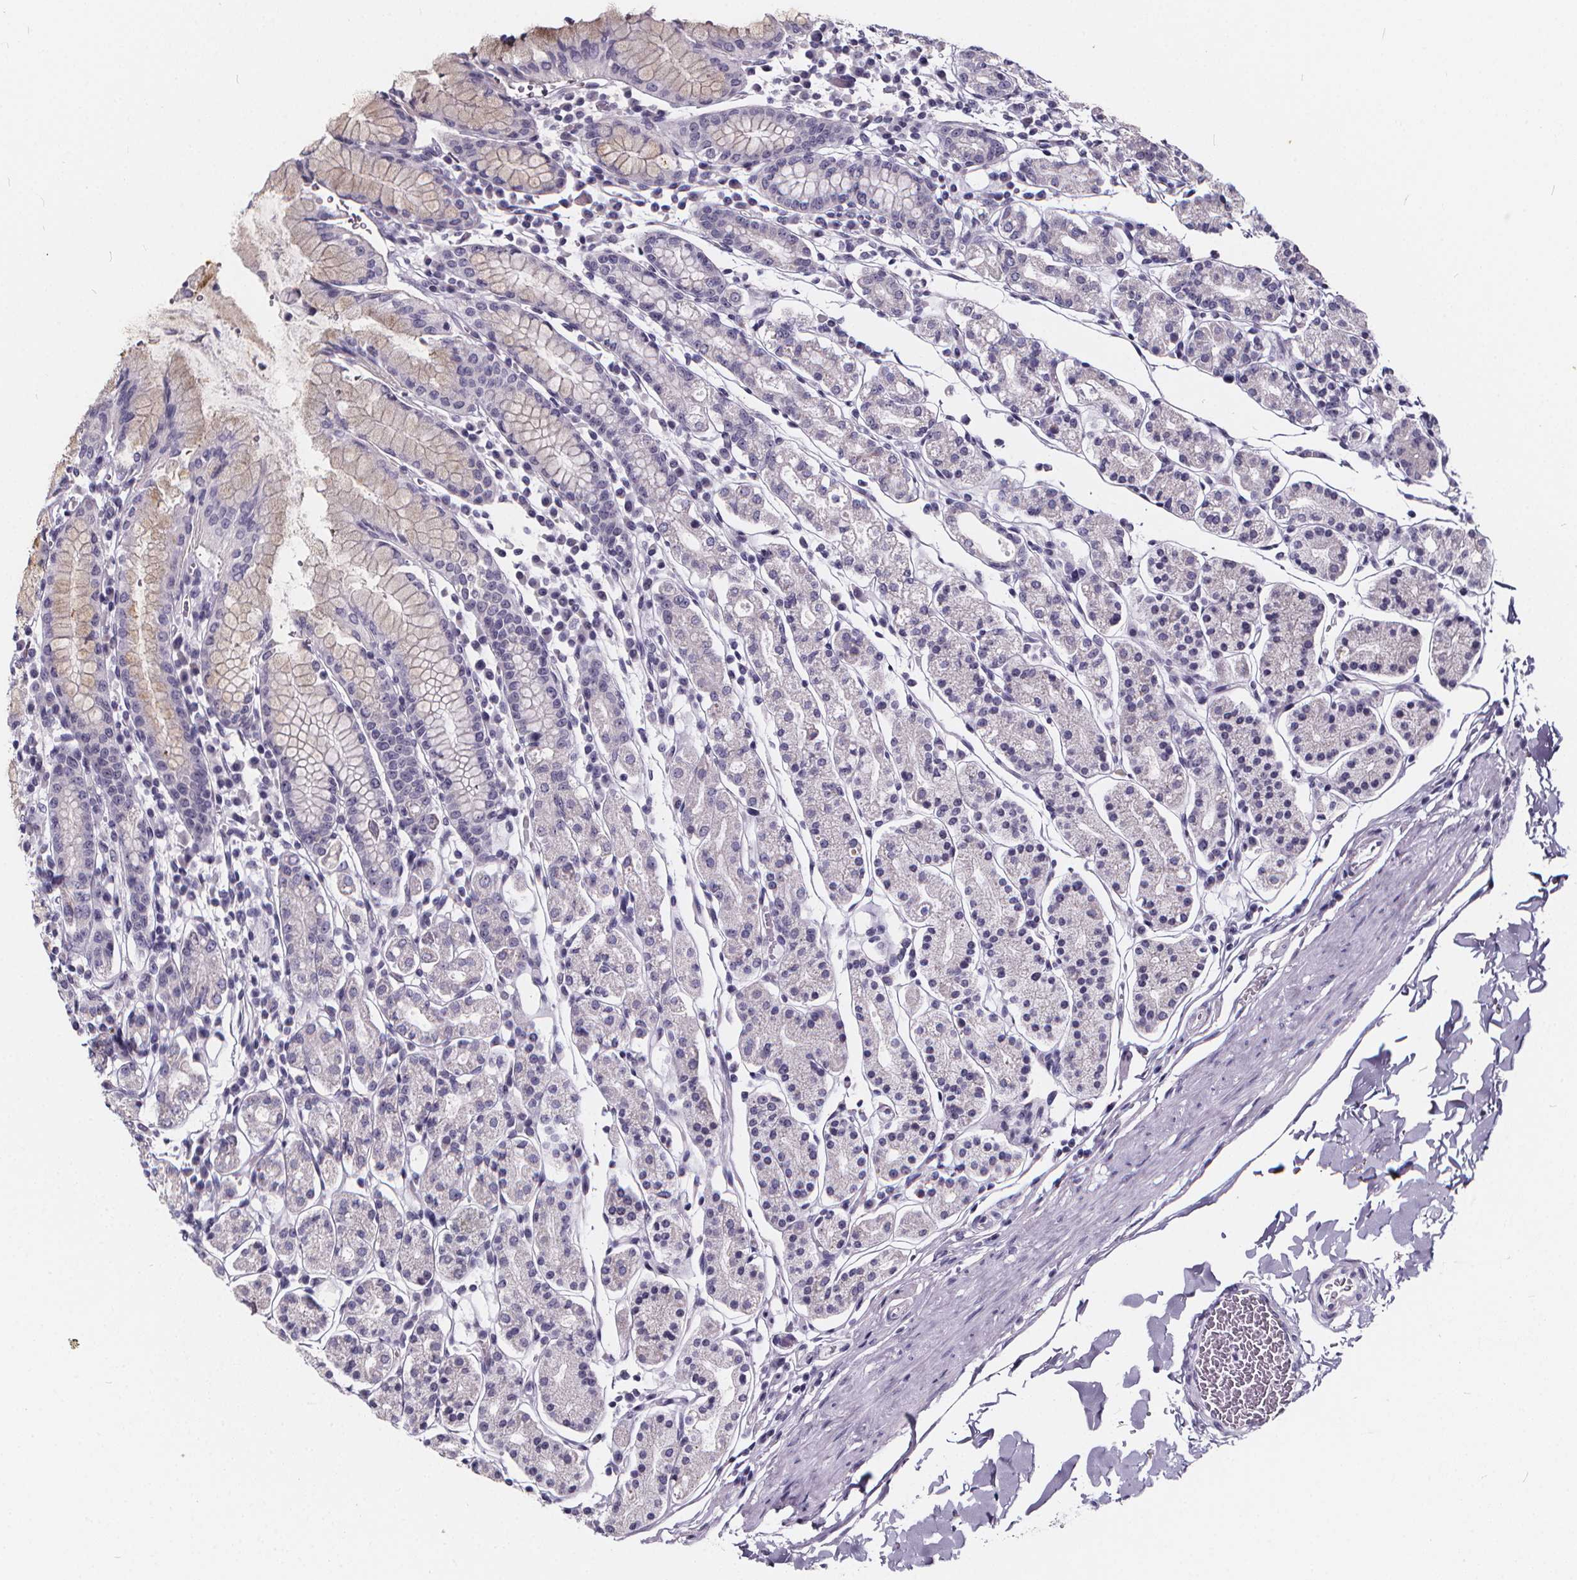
{"staining": {"intensity": "weak", "quantity": "<25%", "location": "cytoplasmic/membranous"}, "tissue": "stomach", "cell_type": "Glandular cells", "image_type": "normal", "snomed": [{"axis": "morphology", "description": "Normal tissue, NOS"}, {"axis": "topography", "description": "Stomach, upper"}, {"axis": "topography", "description": "Stomach"}], "caption": "Glandular cells are negative for brown protein staining in normal stomach. The staining was performed using DAB to visualize the protein expression in brown, while the nuclei were stained in blue with hematoxylin (Magnification: 20x).", "gene": "SPEF2", "patient": {"sex": "male", "age": 62}}